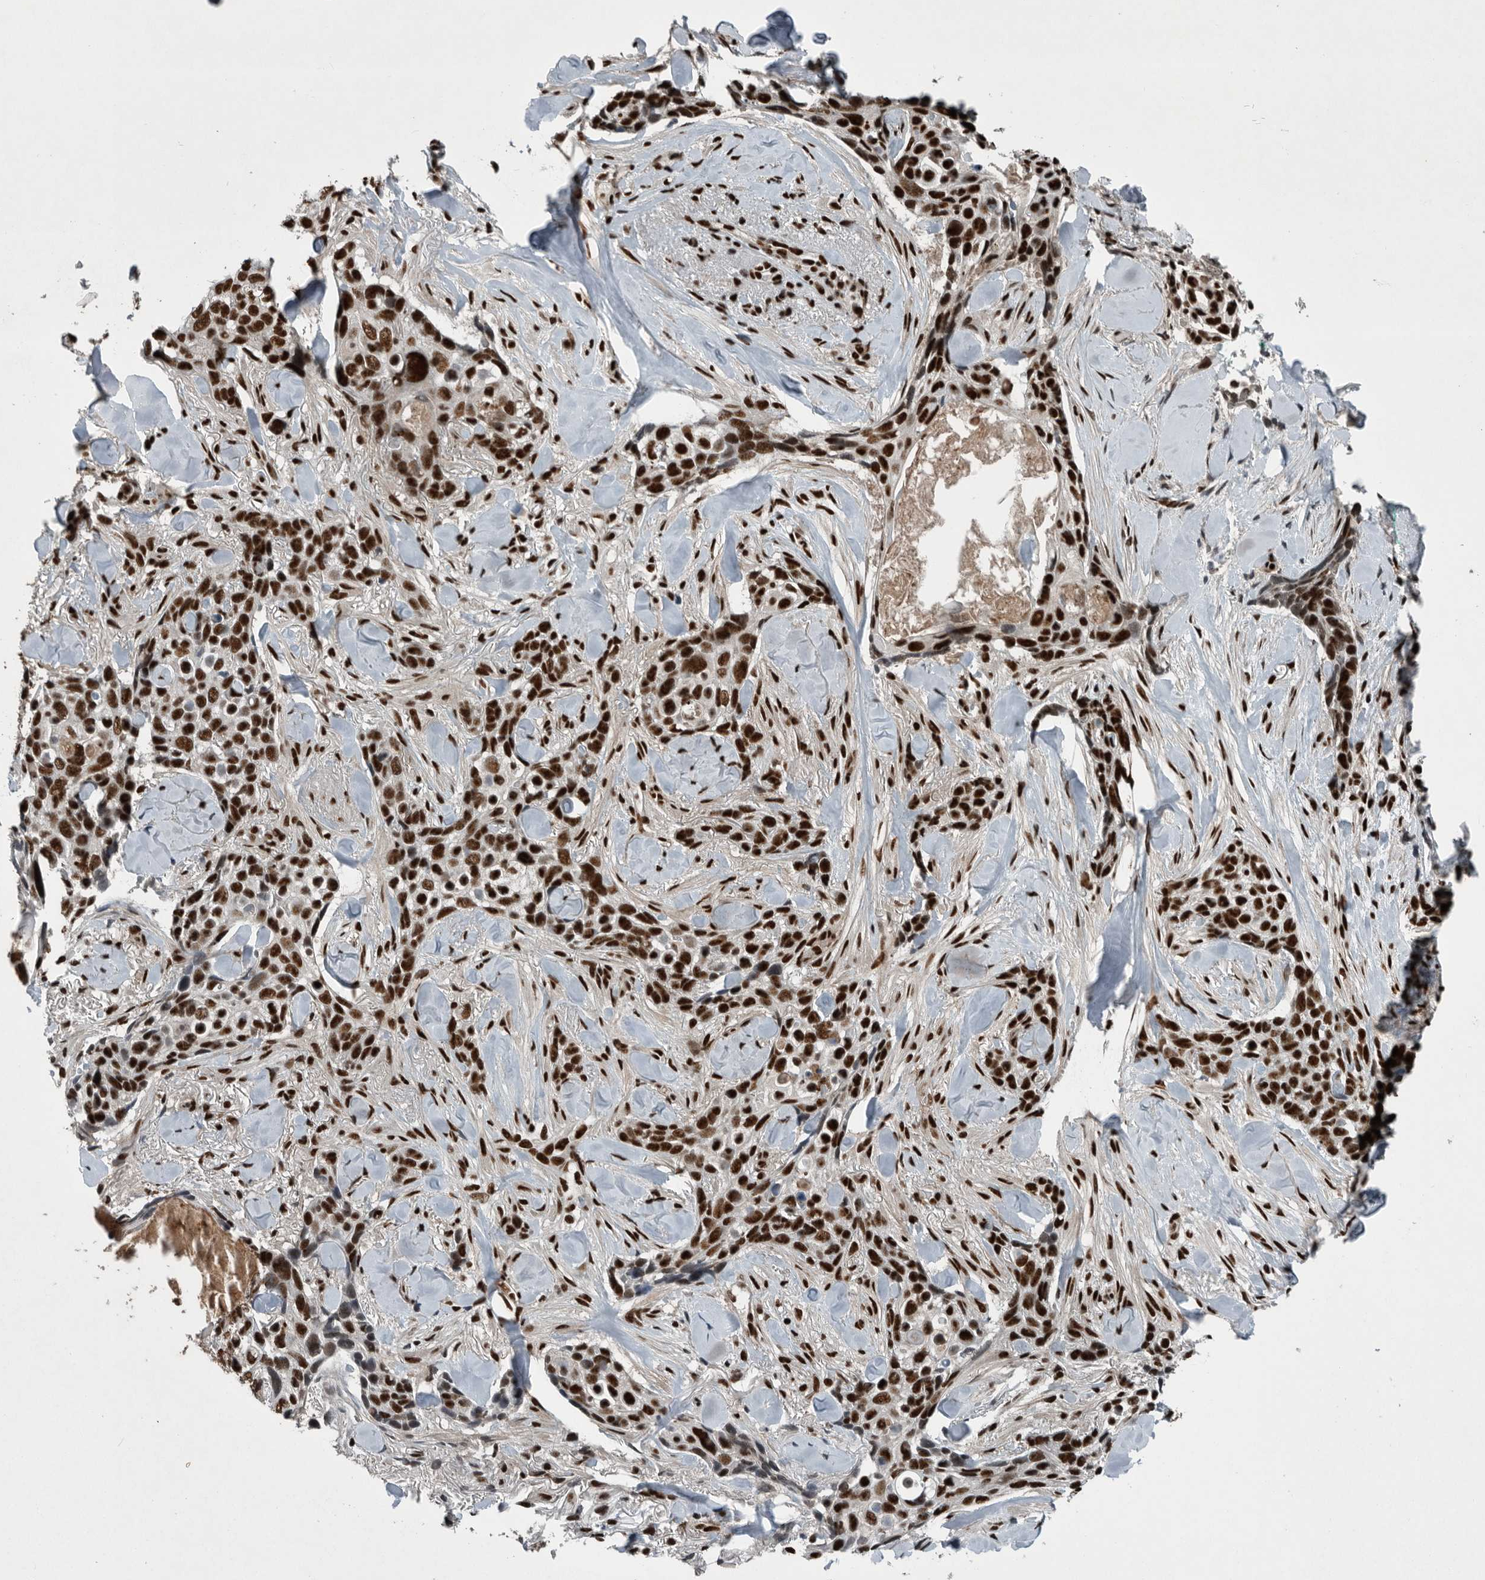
{"staining": {"intensity": "strong", "quantity": ">75%", "location": "nuclear"}, "tissue": "skin cancer", "cell_type": "Tumor cells", "image_type": "cancer", "snomed": [{"axis": "morphology", "description": "Basal cell carcinoma"}, {"axis": "topography", "description": "Skin"}], "caption": "IHC image of neoplastic tissue: human skin cancer (basal cell carcinoma) stained using immunohistochemistry demonstrates high levels of strong protein expression localized specifically in the nuclear of tumor cells, appearing as a nuclear brown color.", "gene": "SENP7", "patient": {"sex": "female", "age": 82}}